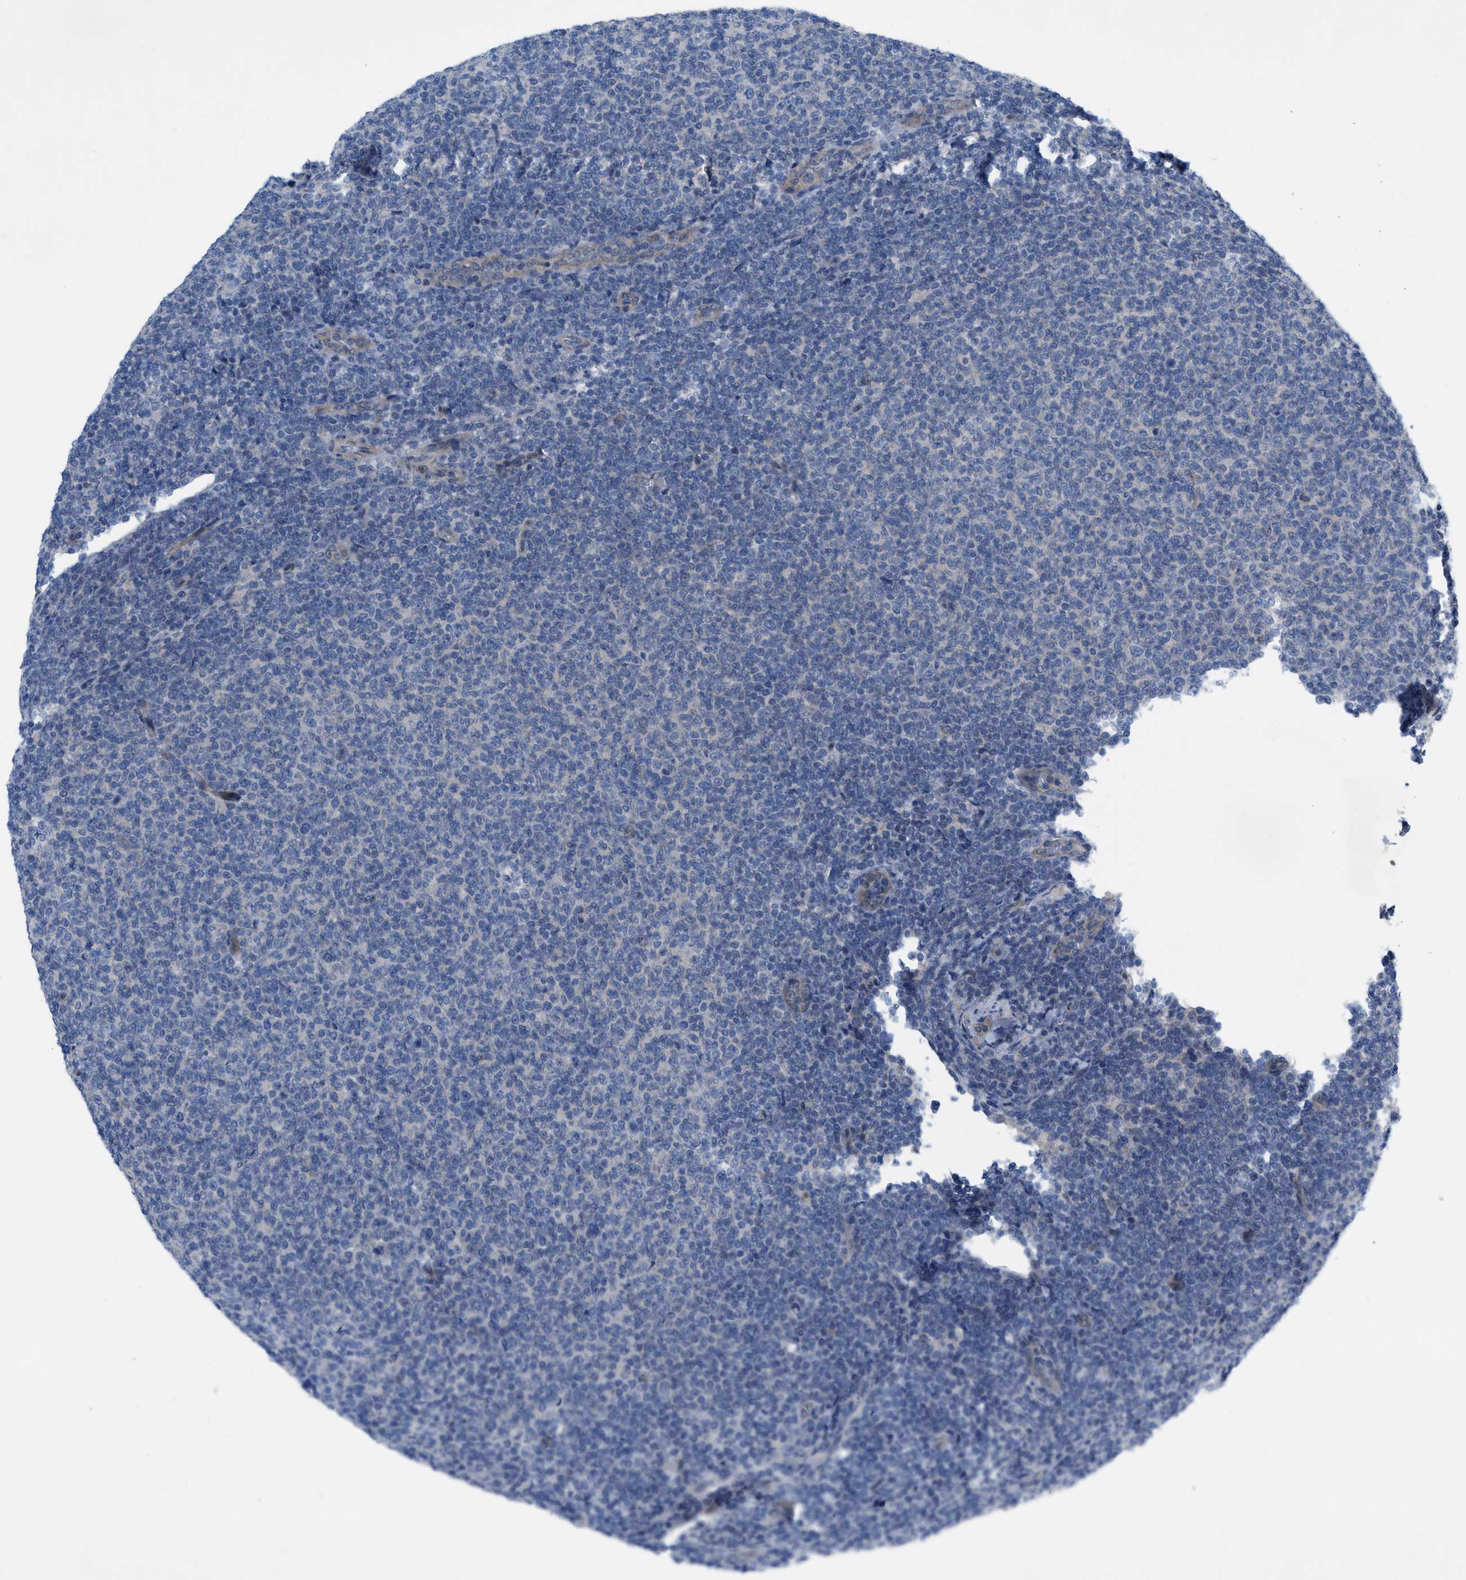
{"staining": {"intensity": "negative", "quantity": "none", "location": "none"}, "tissue": "lymphoma", "cell_type": "Tumor cells", "image_type": "cancer", "snomed": [{"axis": "morphology", "description": "Malignant lymphoma, non-Hodgkin's type, Low grade"}, {"axis": "topography", "description": "Lymph node"}], "caption": "Immunohistochemical staining of human lymphoma shows no significant expression in tumor cells. Nuclei are stained in blue.", "gene": "NDEL1", "patient": {"sex": "male", "age": 66}}